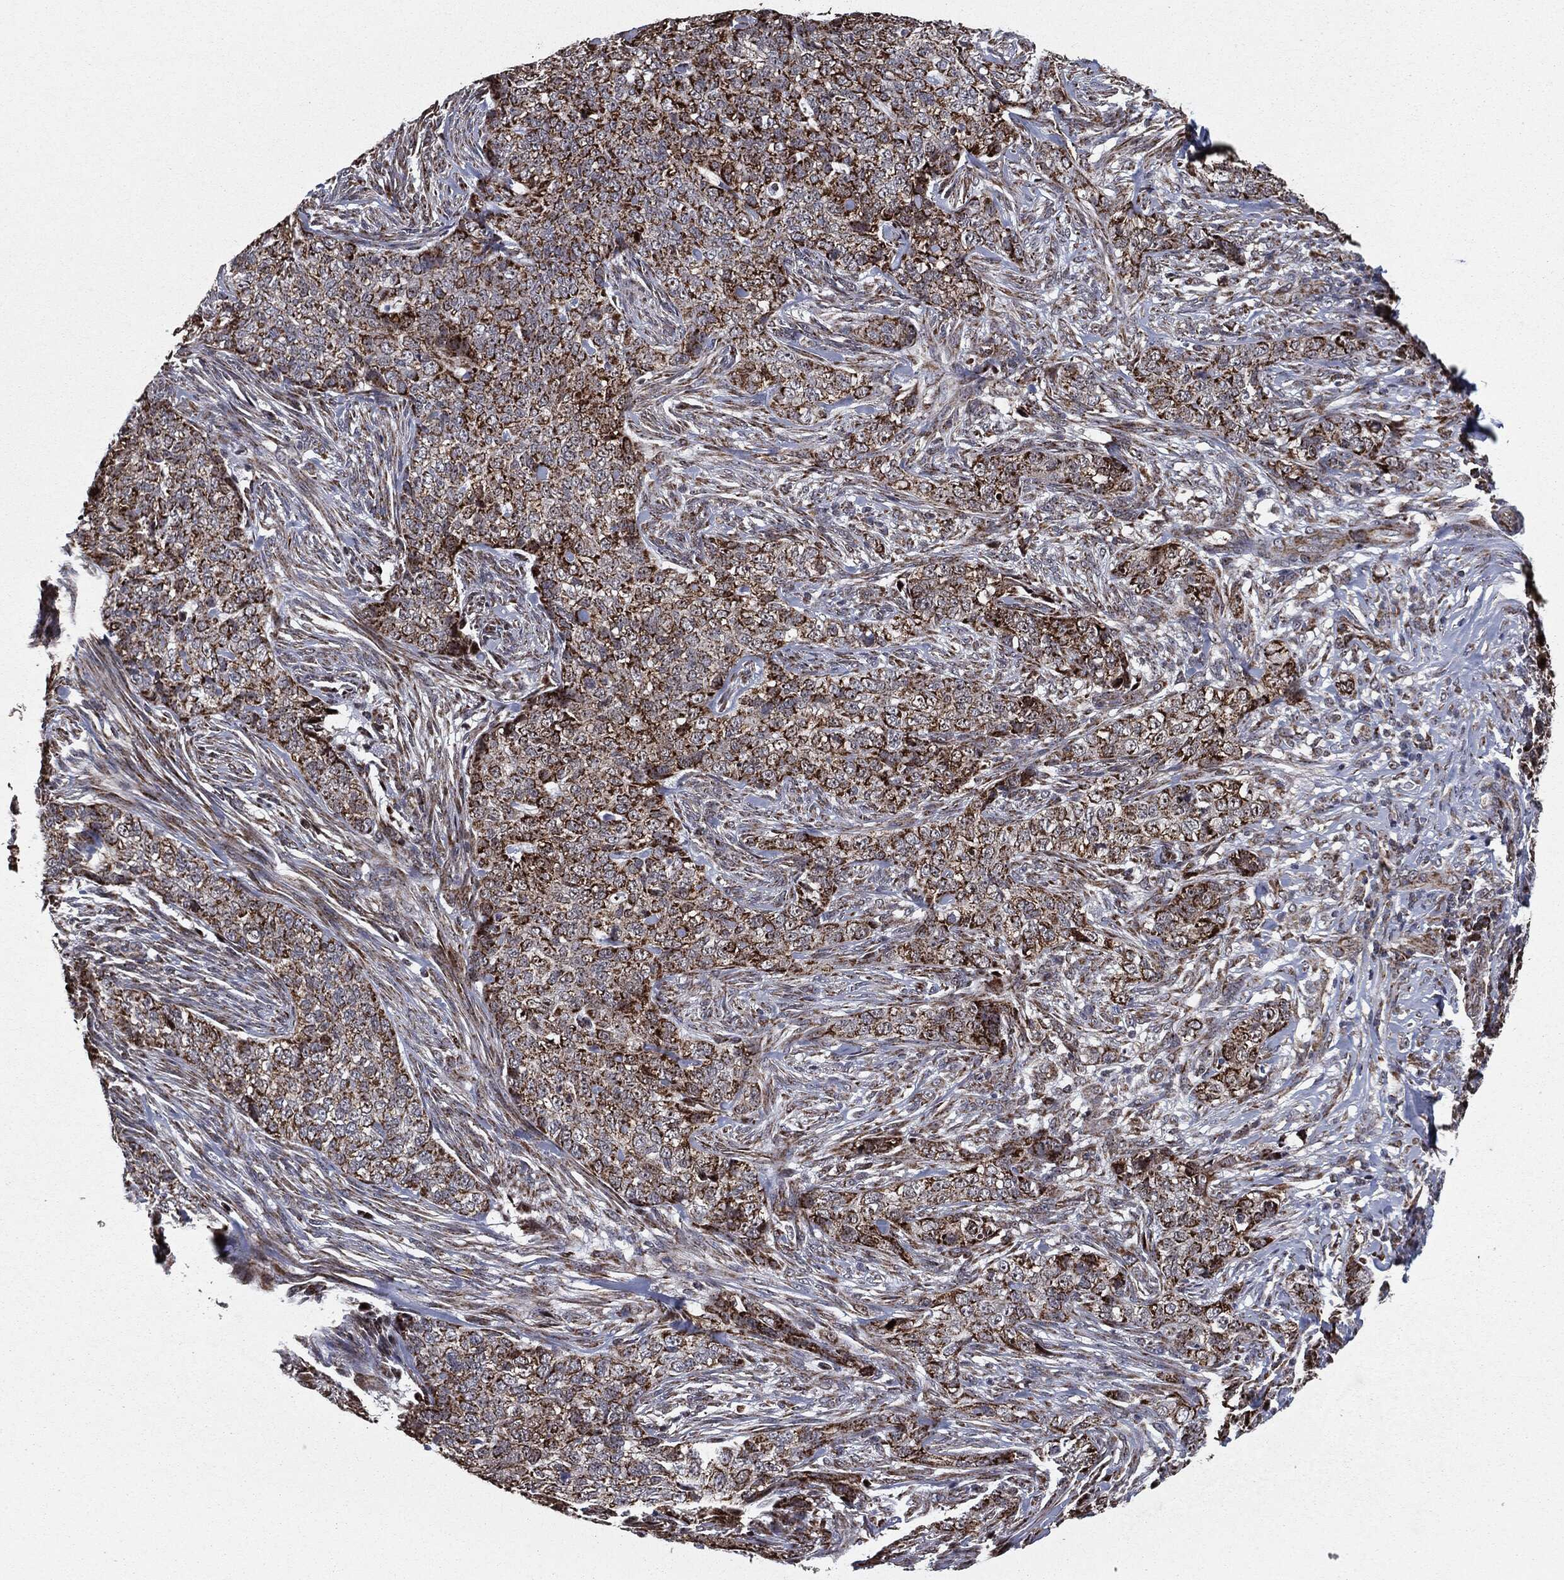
{"staining": {"intensity": "strong", "quantity": ">75%", "location": "cytoplasmic/membranous"}, "tissue": "skin cancer", "cell_type": "Tumor cells", "image_type": "cancer", "snomed": [{"axis": "morphology", "description": "Basal cell carcinoma"}, {"axis": "topography", "description": "Skin"}], "caption": "A histopathology image of basal cell carcinoma (skin) stained for a protein reveals strong cytoplasmic/membranous brown staining in tumor cells.", "gene": "CHCHD2", "patient": {"sex": "female", "age": 69}}